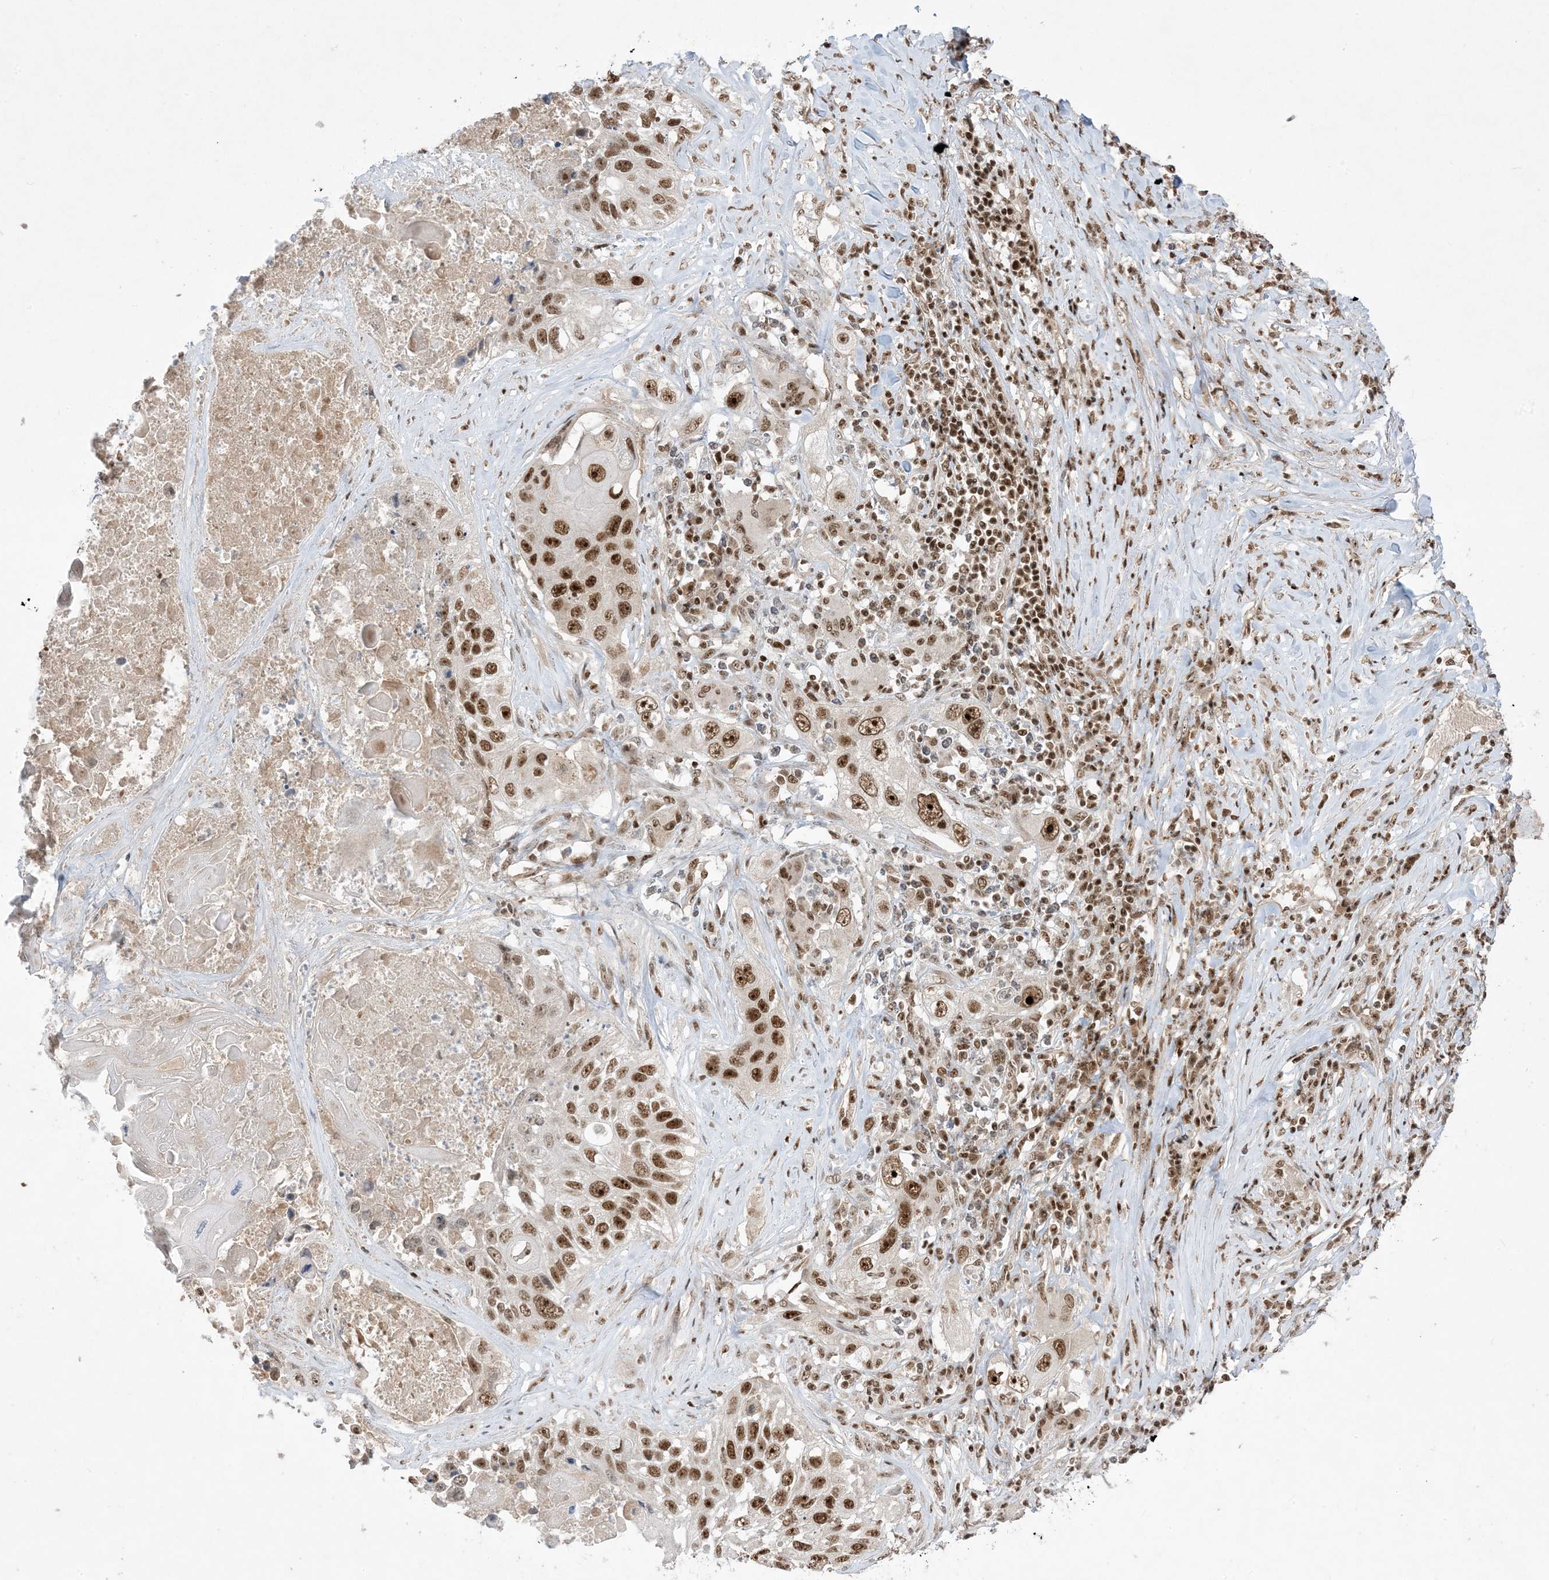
{"staining": {"intensity": "strong", "quantity": ">75%", "location": "nuclear"}, "tissue": "lung cancer", "cell_type": "Tumor cells", "image_type": "cancer", "snomed": [{"axis": "morphology", "description": "Squamous cell carcinoma, NOS"}, {"axis": "topography", "description": "Lung"}], "caption": "Lung cancer stained with DAB immunohistochemistry (IHC) exhibits high levels of strong nuclear expression in approximately >75% of tumor cells.", "gene": "PPIL2", "patient": {"sex": "male", "age": 61}}